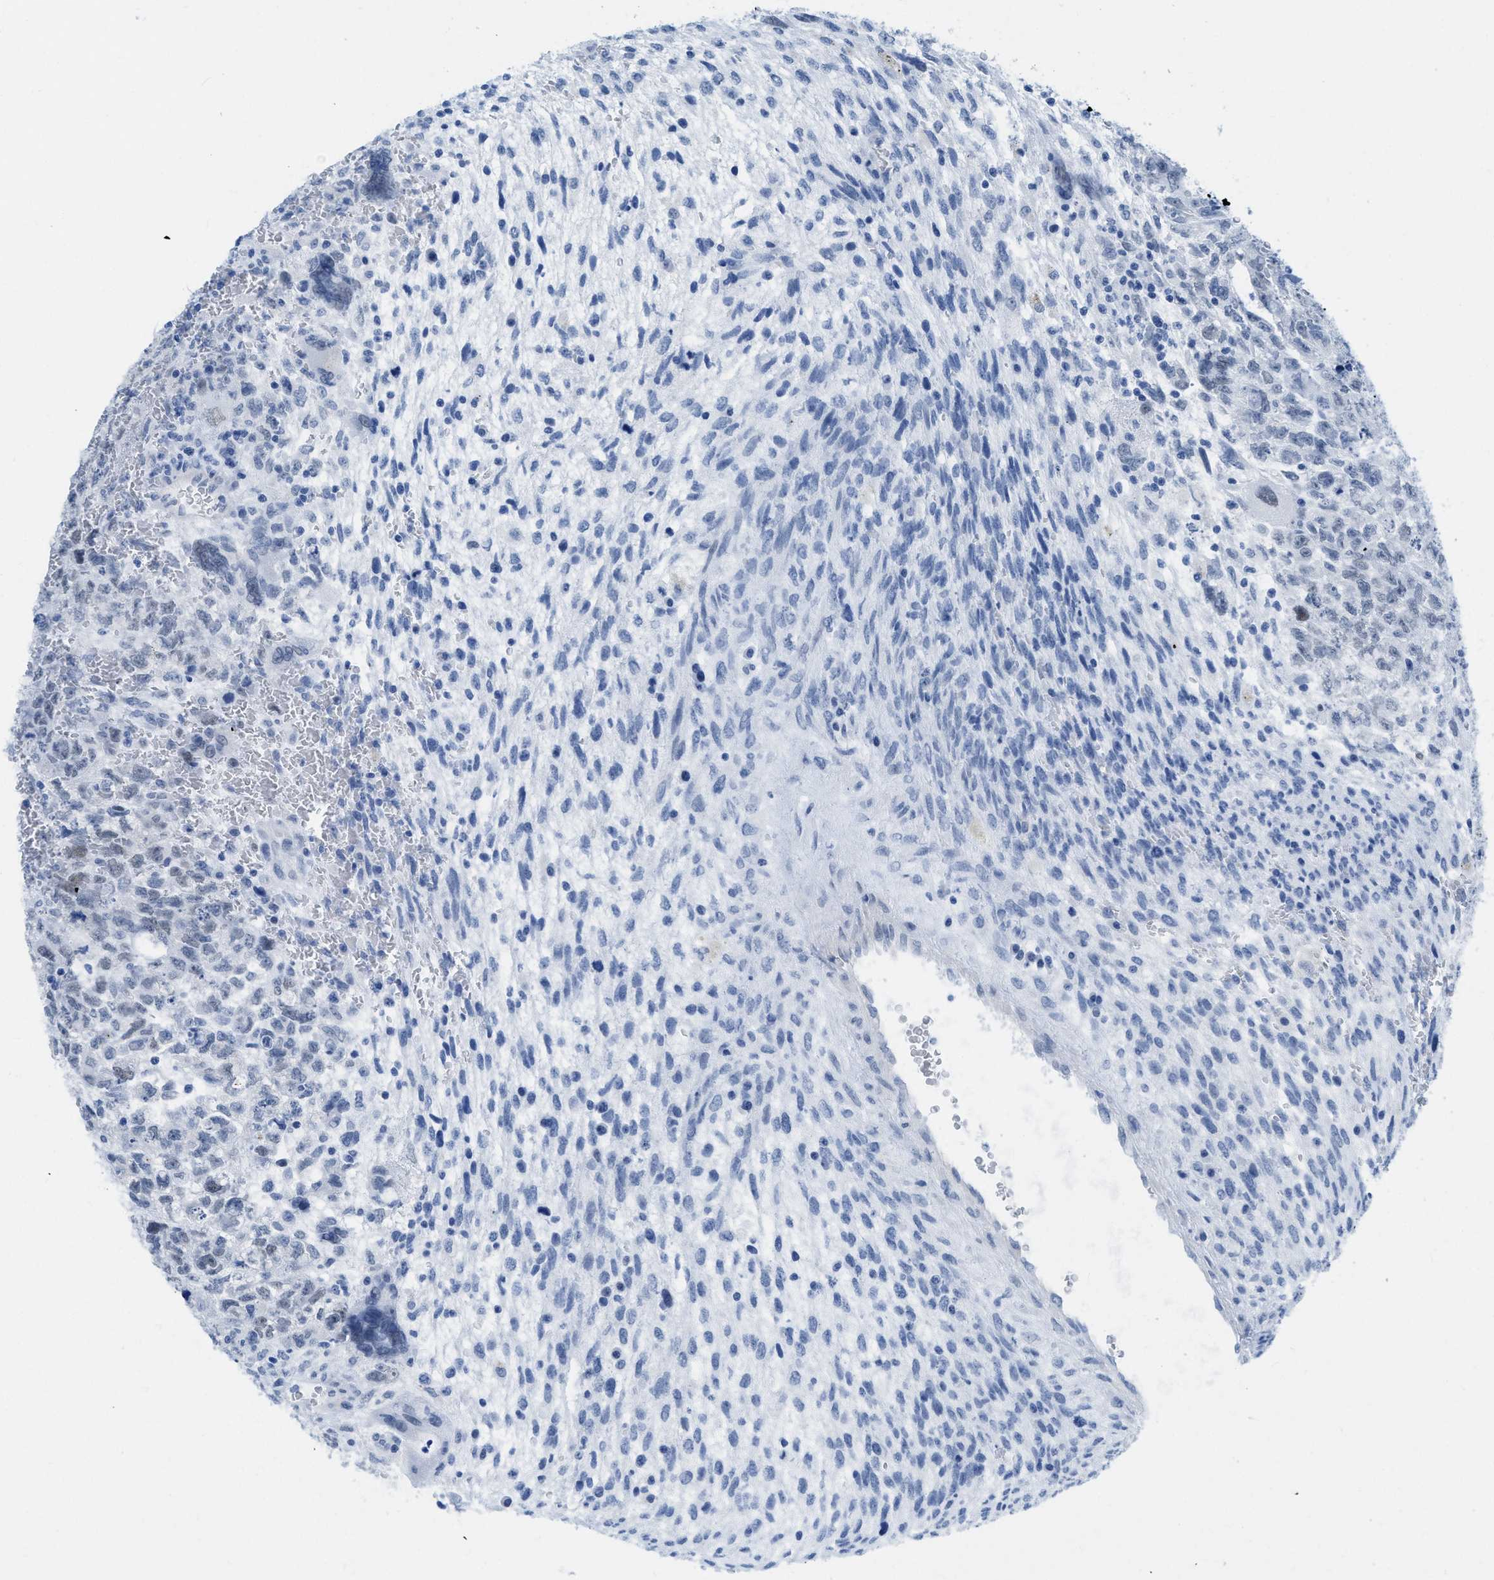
{"staining": {"intensity": "negative", "quantity": "none", "location": "none"}, "tissue": "testis cancer", "cell_type": "Tumor cells", "image_type": "cancer", "snomed": [{"axis": "morphology", "description": "Carcinoma, Embryonal, NOS"}, {"axis": "topography", "description": "Testis"}], "caption": "IHC micrograph of neoplastic tissue: human testis cancer (embryonal carcinoma) stained with DAB demonstrates no significant protein expression in tumor cells.", "gene": "WDR4", "patient": {"sex": "male", "age": 28}}